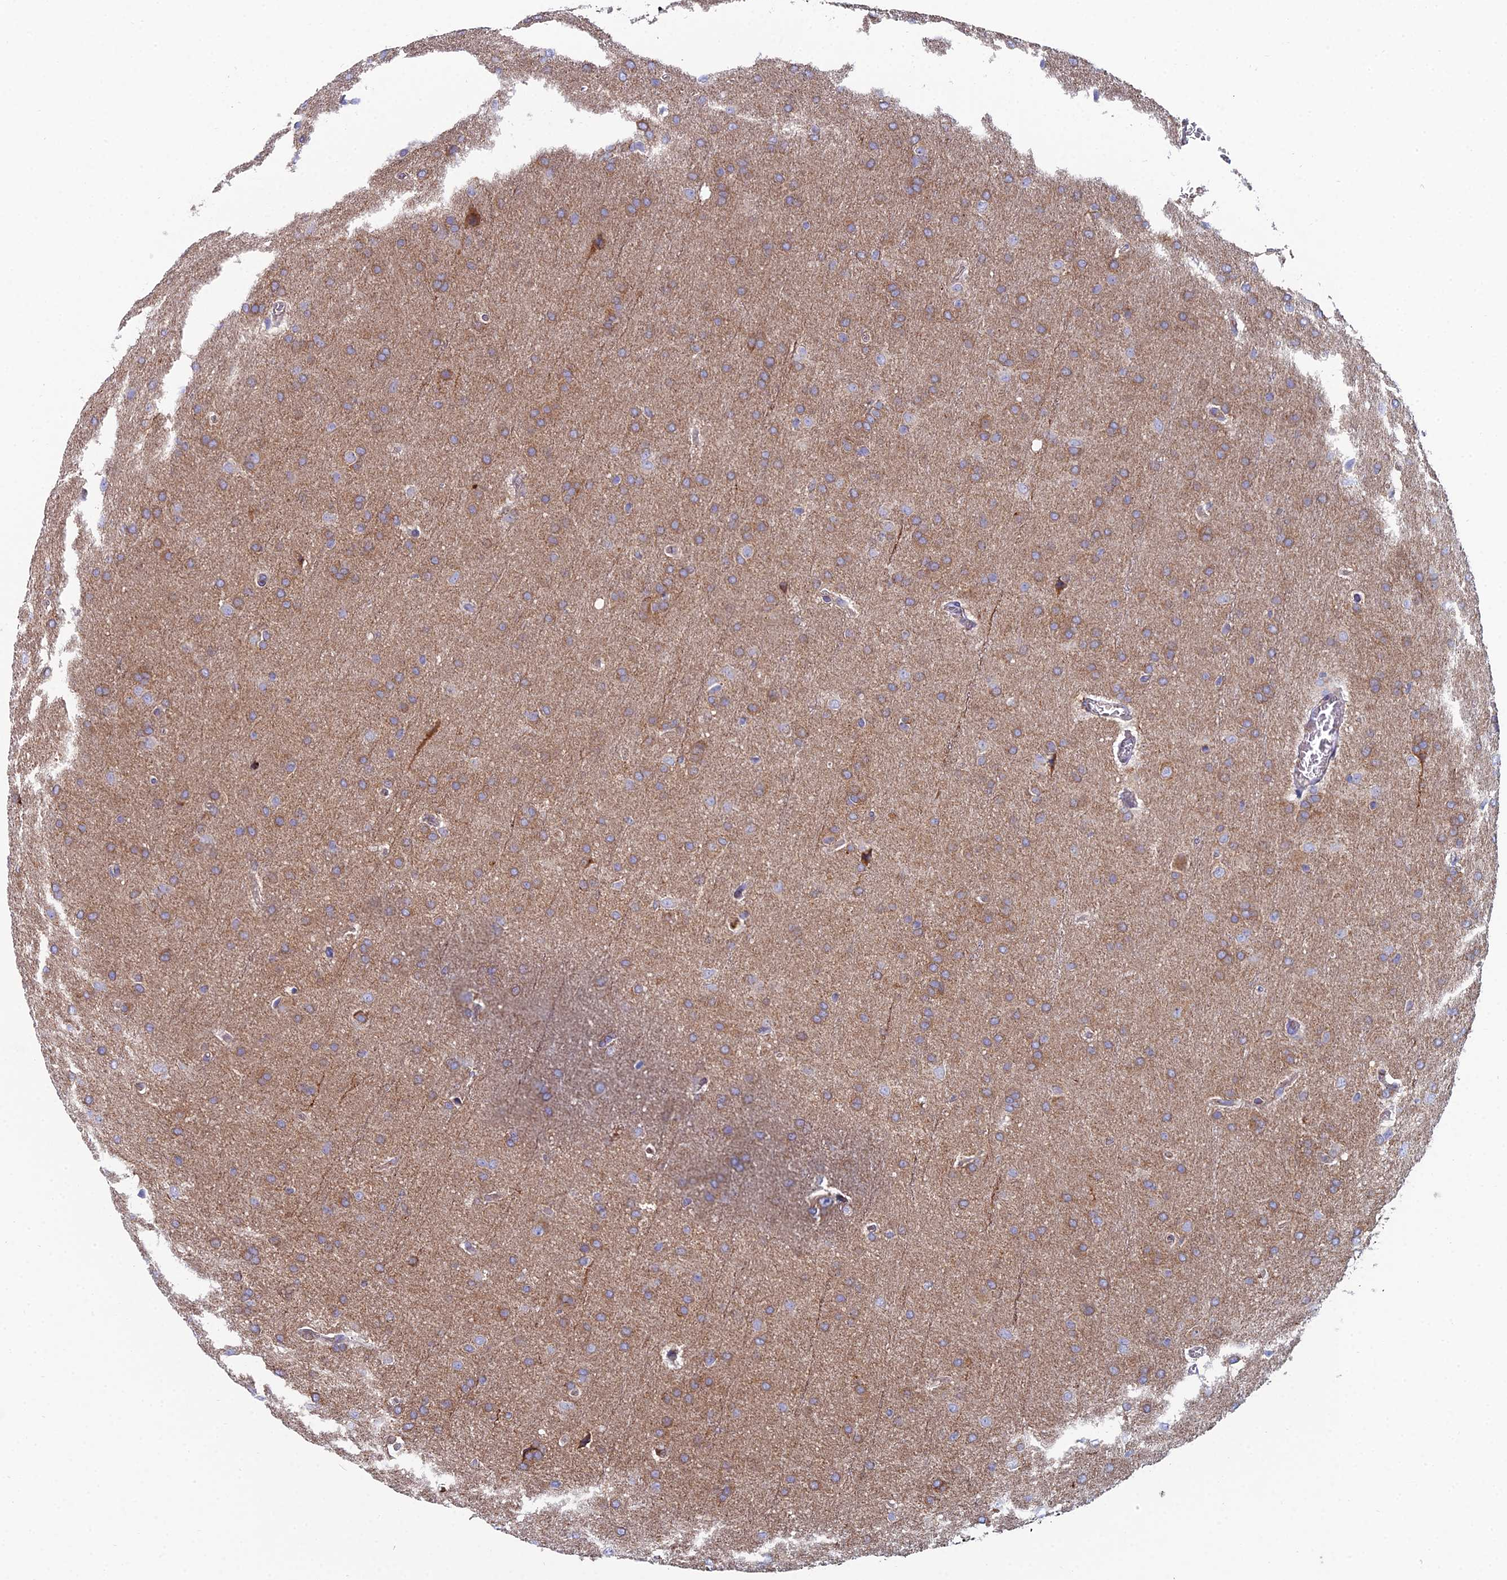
{"staining": {"intensity": "moderate", "quantity": ">75%", "location": "cytoplasmic/membranous"}, "tissue": "glioma", "cell_type": "Tumor cells", "image_type": "cancer", "snomed": [{"axis": "morphology", "description": "Glioma, malignant, Low grade"}, {"axis": "topography", "description": "Brain"}], "caption": "A micrograph of human glioma stained for a protein exhibits moderate cytoplasmic/membranous brown staining in tumor cells.", "gene": "CLCN3", "patient": {"sex": "female", "age": 32}}